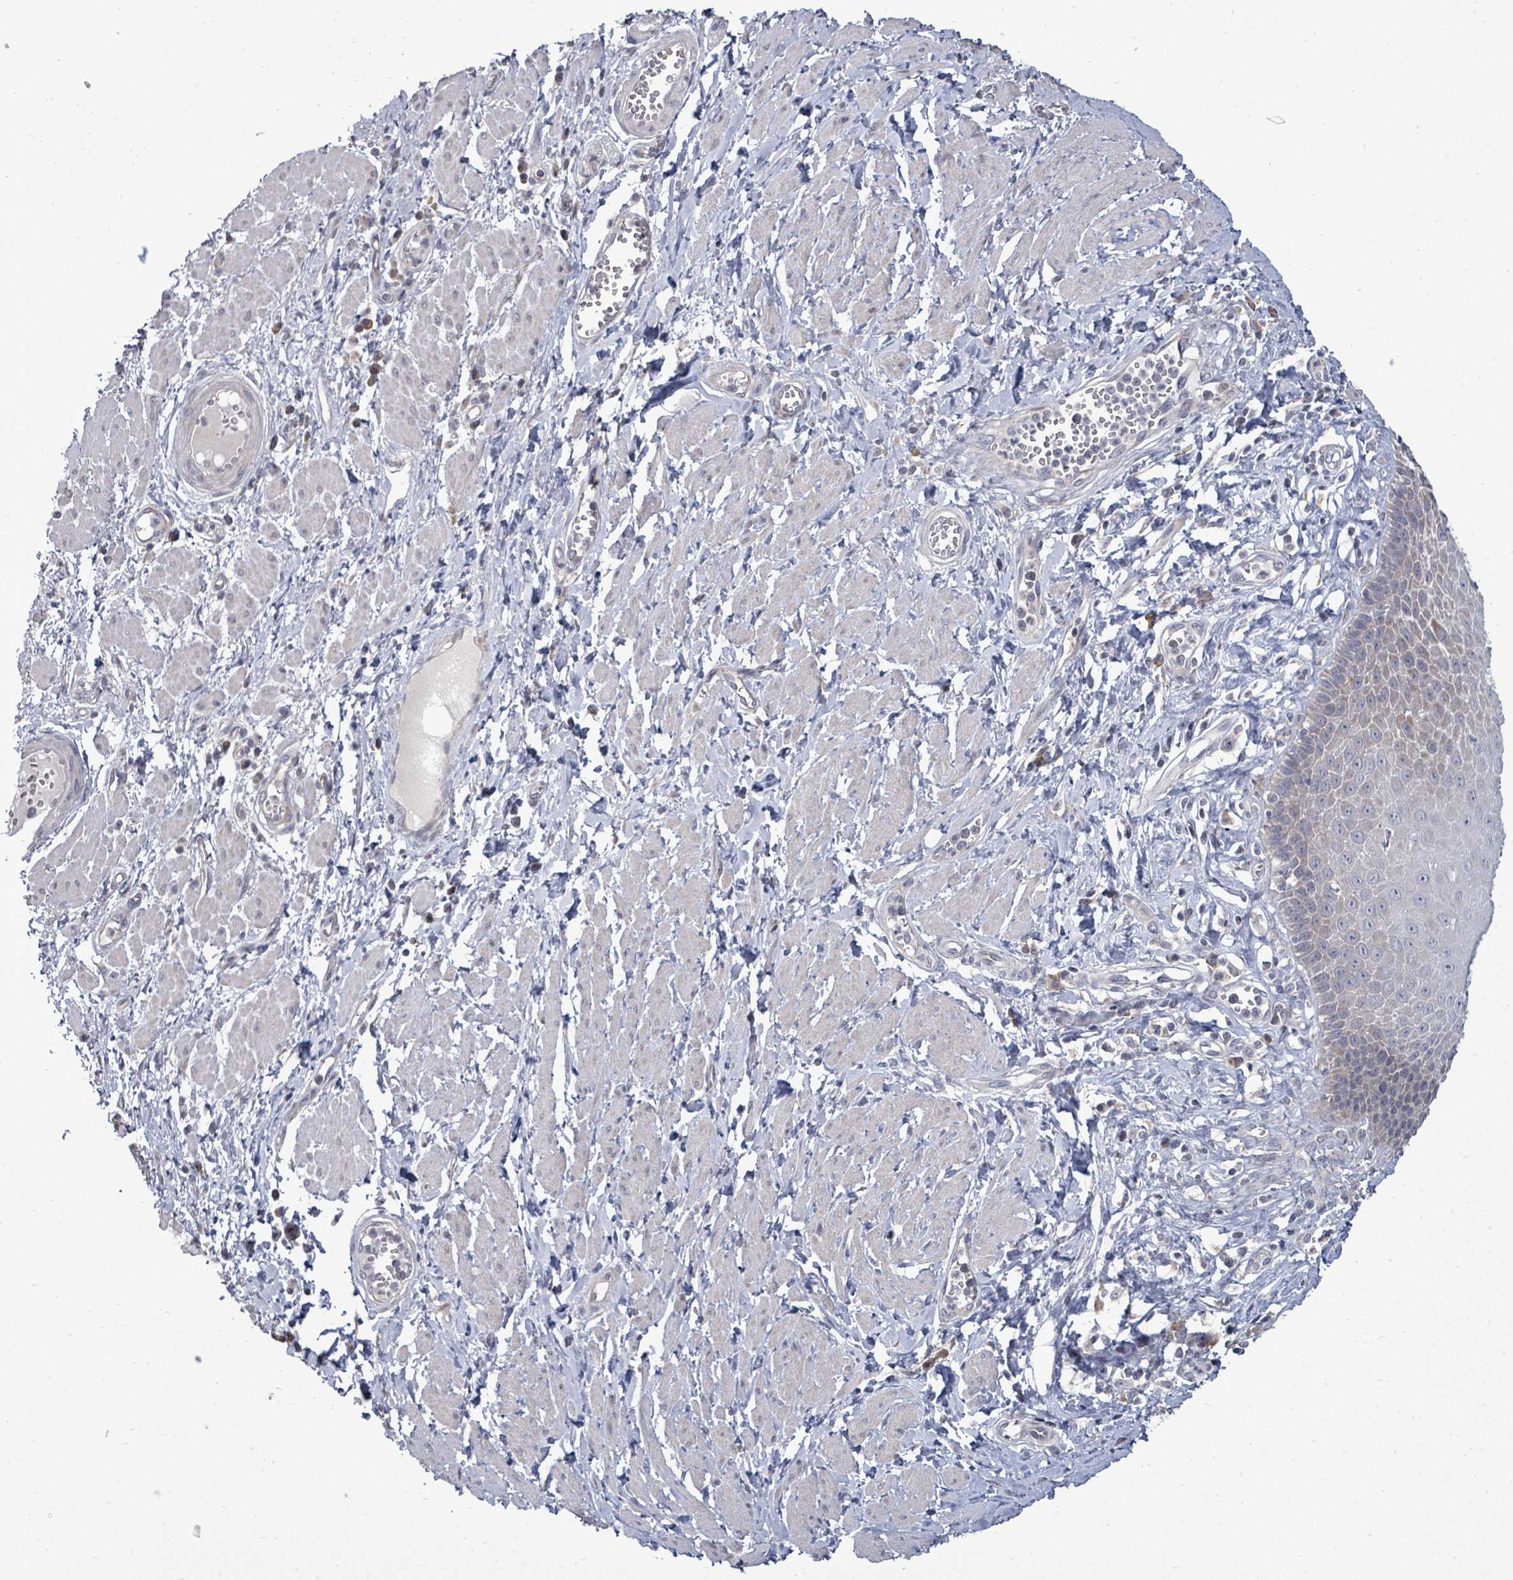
{"staining": {"intensity": "weak", "quantity": "<25%", "location": "cytoplasmic/membranous"}, "tissue": "esophagus", "cell_type": "Squamous epithelial cells", "image_type": "normal", "snomed": [{"axis": "morphology", "description": "Normal tissue, NOS"}, {"axis": "topography", "description": "Esophagus"}], "caption": "The immunohistochemistry image has no significant expression in squamous epithelial cells of esophagus. Nuclei are stained in blue.", "gene": "POMGNT2", "patient": {"sex": "male", "age": 67}}